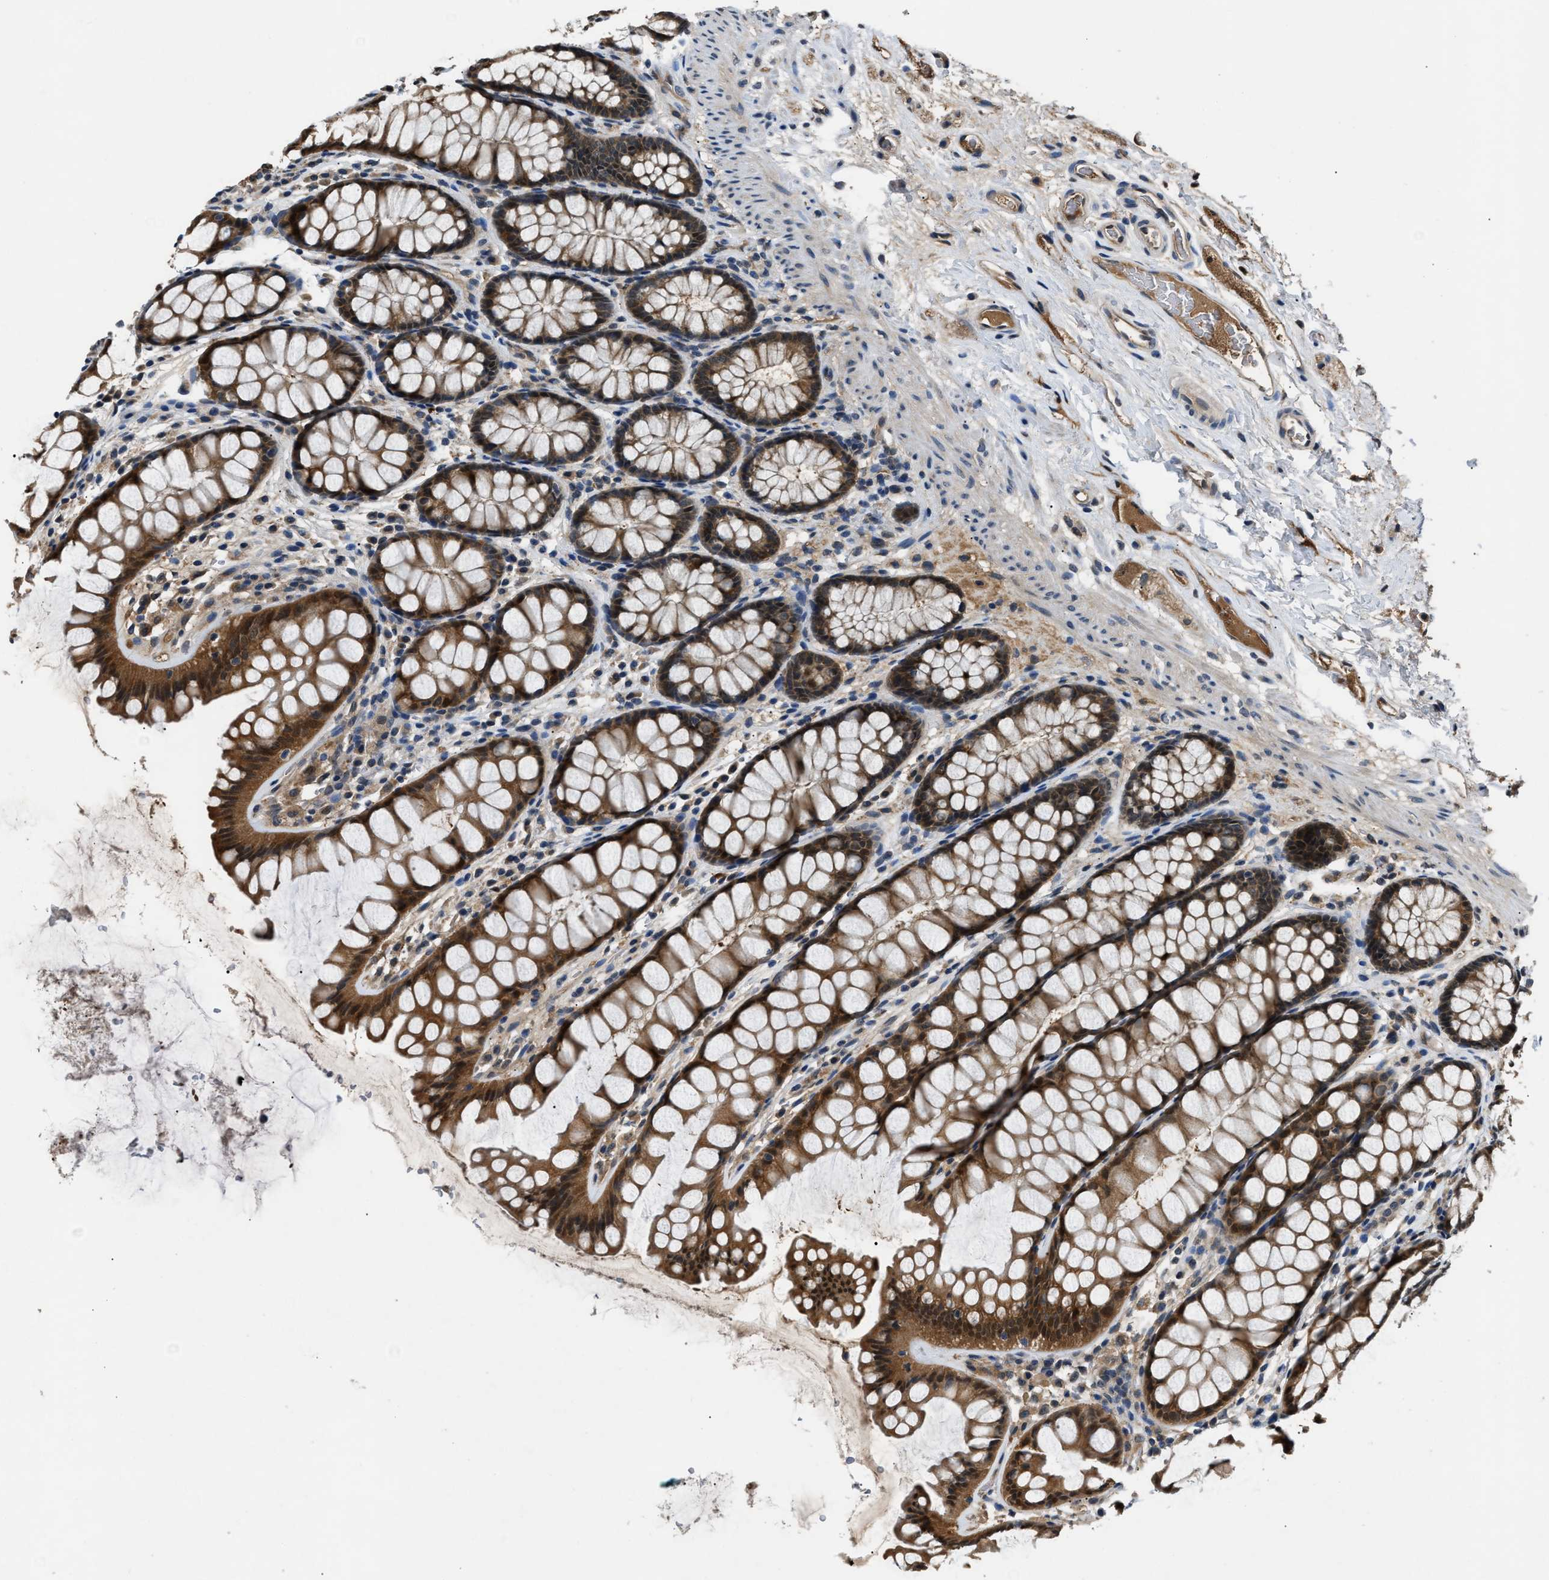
{"staining": {"intensity": "weak", "quantity": ">75%", "location": "cytoplasmic/membranous"}, "tissue": "colon", "cell_type": "Endothelial cells", "image_type": "normal", "snomed": [{"axis": "morphology", "description": "Normal tissue, NOS"}, {"axis": "topography", "description": "Colon"}], "caption": "The micrograph displays staining of benign colon, revealing weak cytoplasmic/membranous protein positivity (brown color) within endothelial cells.", "gene": "TP53I3", "patient": {"sex": "female", "age": 55}}